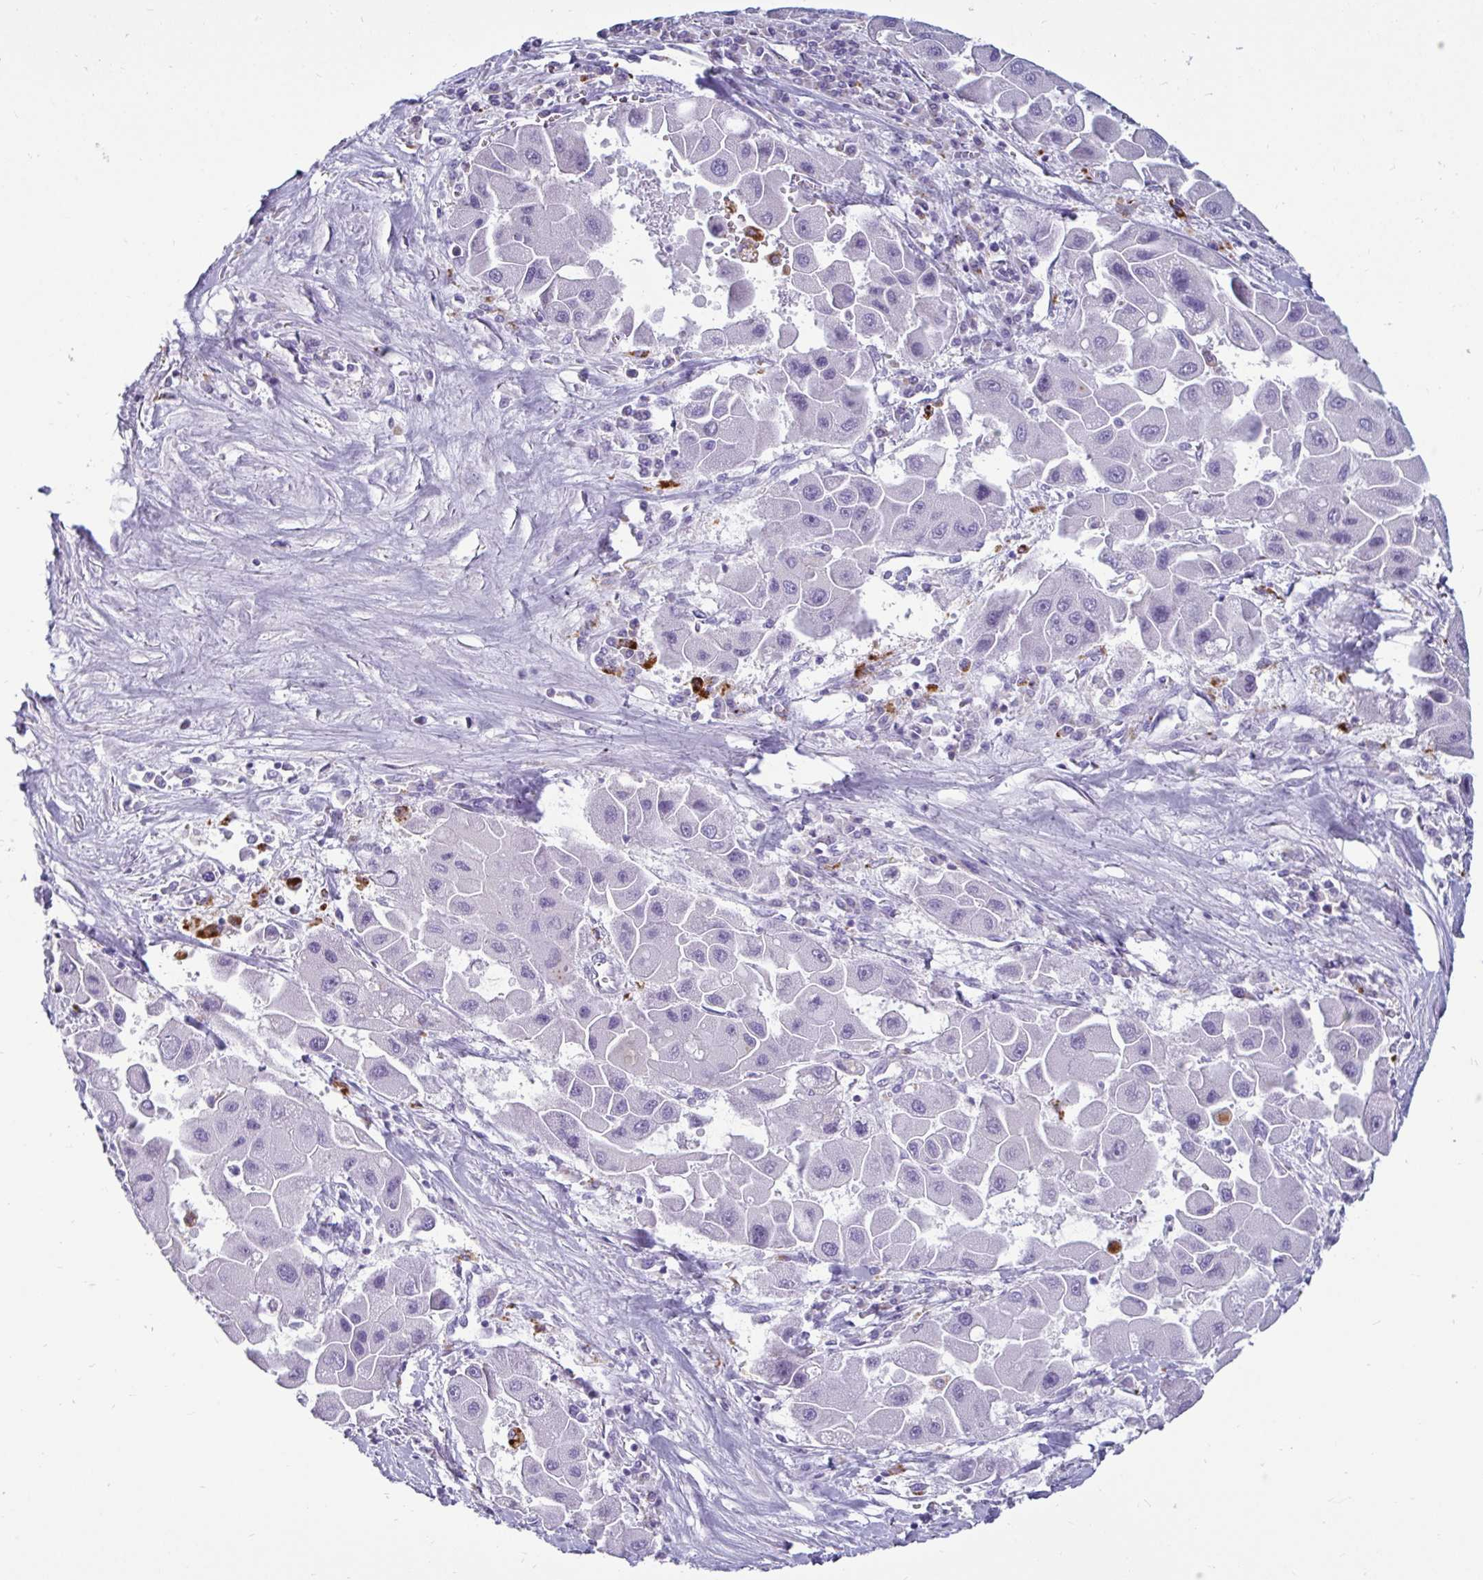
{"staining": {"intensity": "negative", "quantity": "none", "location": "none"}, "tissue": "liver cancer", "cell_type": "Tumor cells", "image_type": "cancer", "snomed": [{"axis": "morphology", "description": "Carcinoma, Hepatocellular, NOS"}, {"axis": "topography", "description": "Liver"}], "caption": "Immunohistochemistry (IHC) photomicrograph of neoplastic tissue: liver cancer stained with DAB displays no significant protein expression in tumor cells. (Immunohistochemistry (IHC), brightfield microscopy, high magnification).", "gene": "CTSZ", "patient": {"sex": "male", "age": 24}}